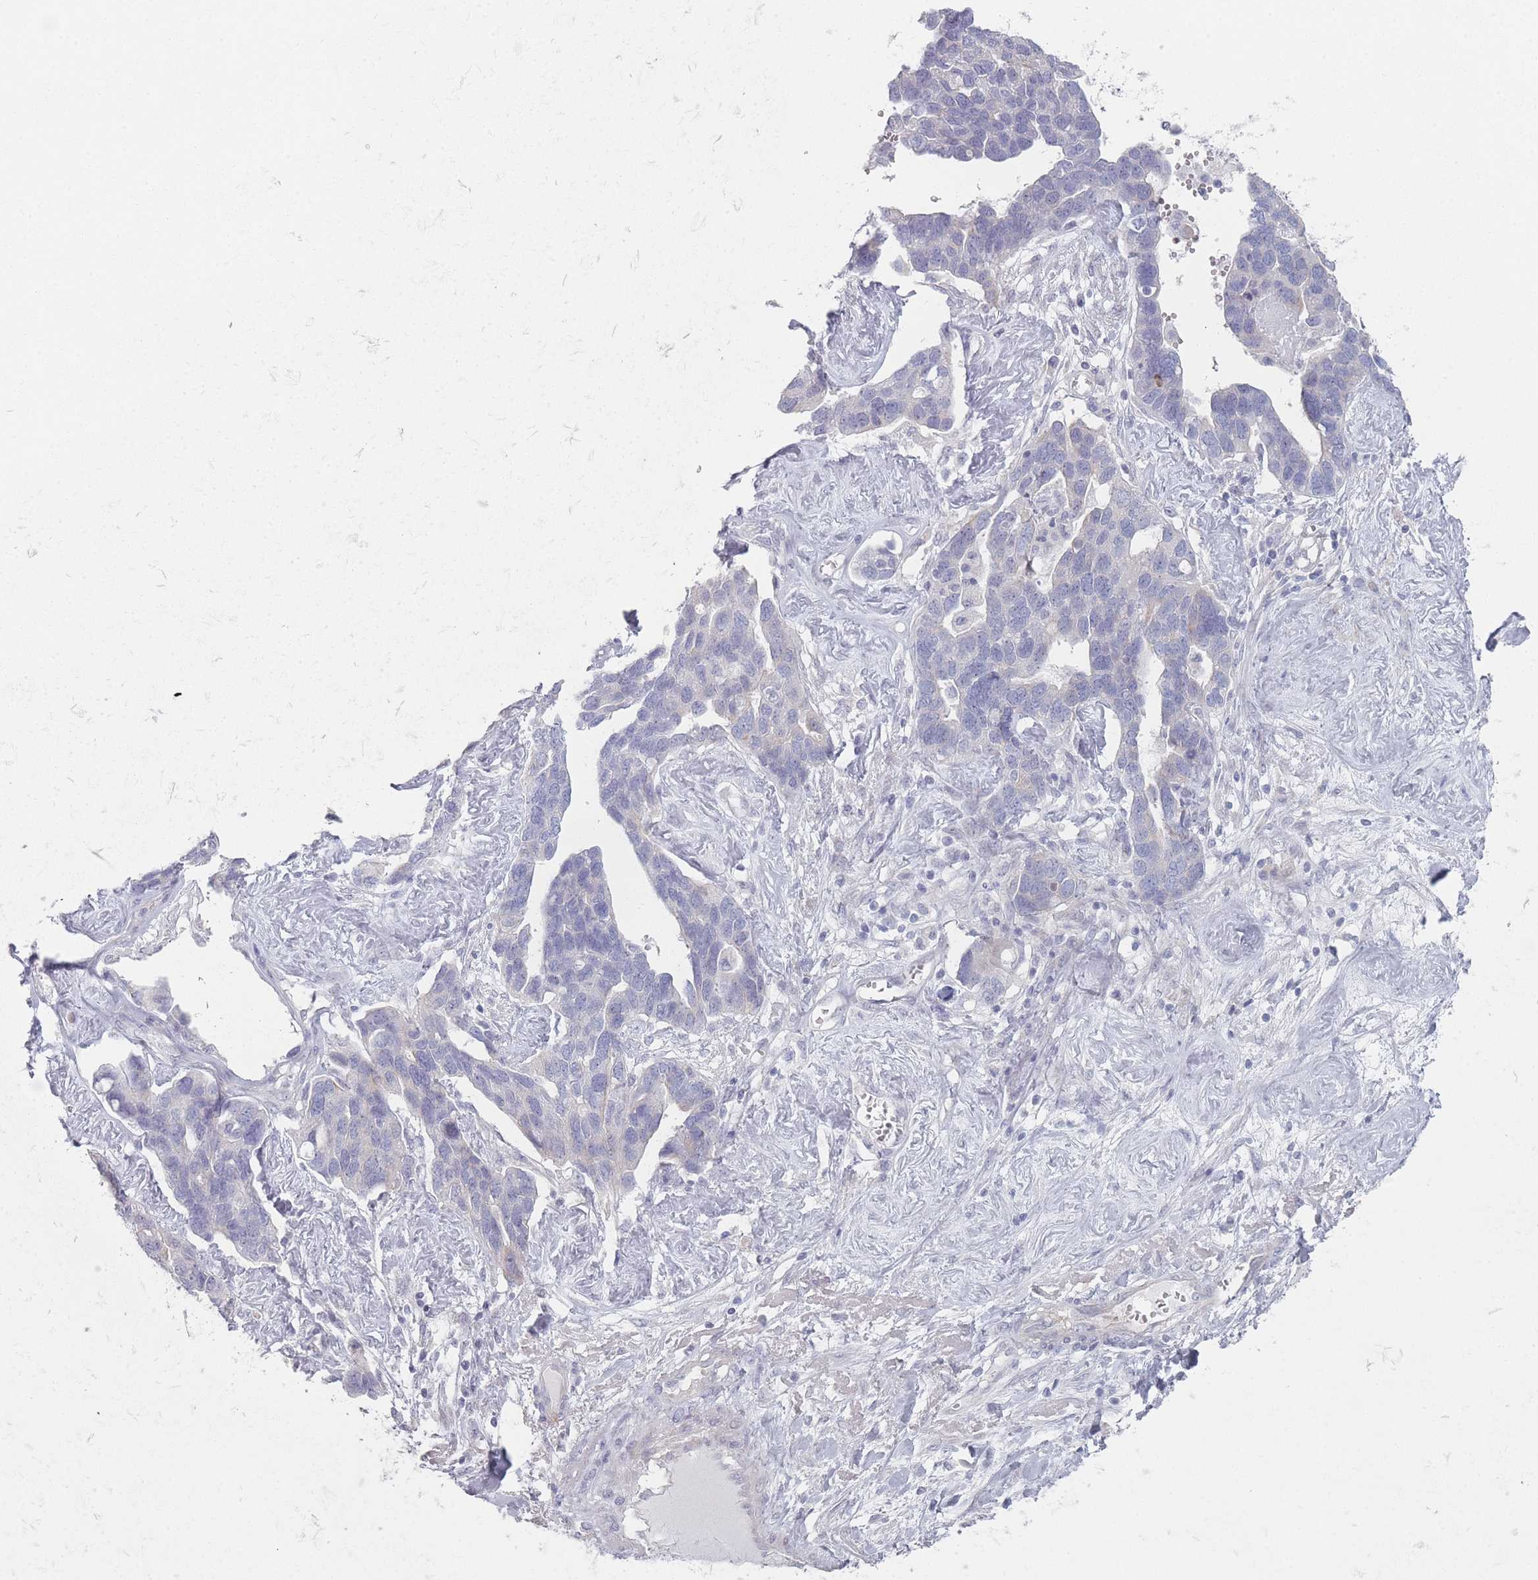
{"staining": {"intensity": "negative", "quantity": "none", "location": "none"}, "tissue": "ovarian cancer", "cell_type": "Tumor cells", "image_type": "cancer", "snomed": [{"axis": "morphology", "description": "Cystadenocarcinoma, serous, NOS"}, {"axis": "topography", "description": "Ovary"}], "caption": "This is a photomicrograph of immunohistochemistry staining of serous cystadenocarcinoma (ovarian), which shows no positivity in tumor cells.", "gene": "RNF4", "patient": {"sex": "female", "age": 54}}